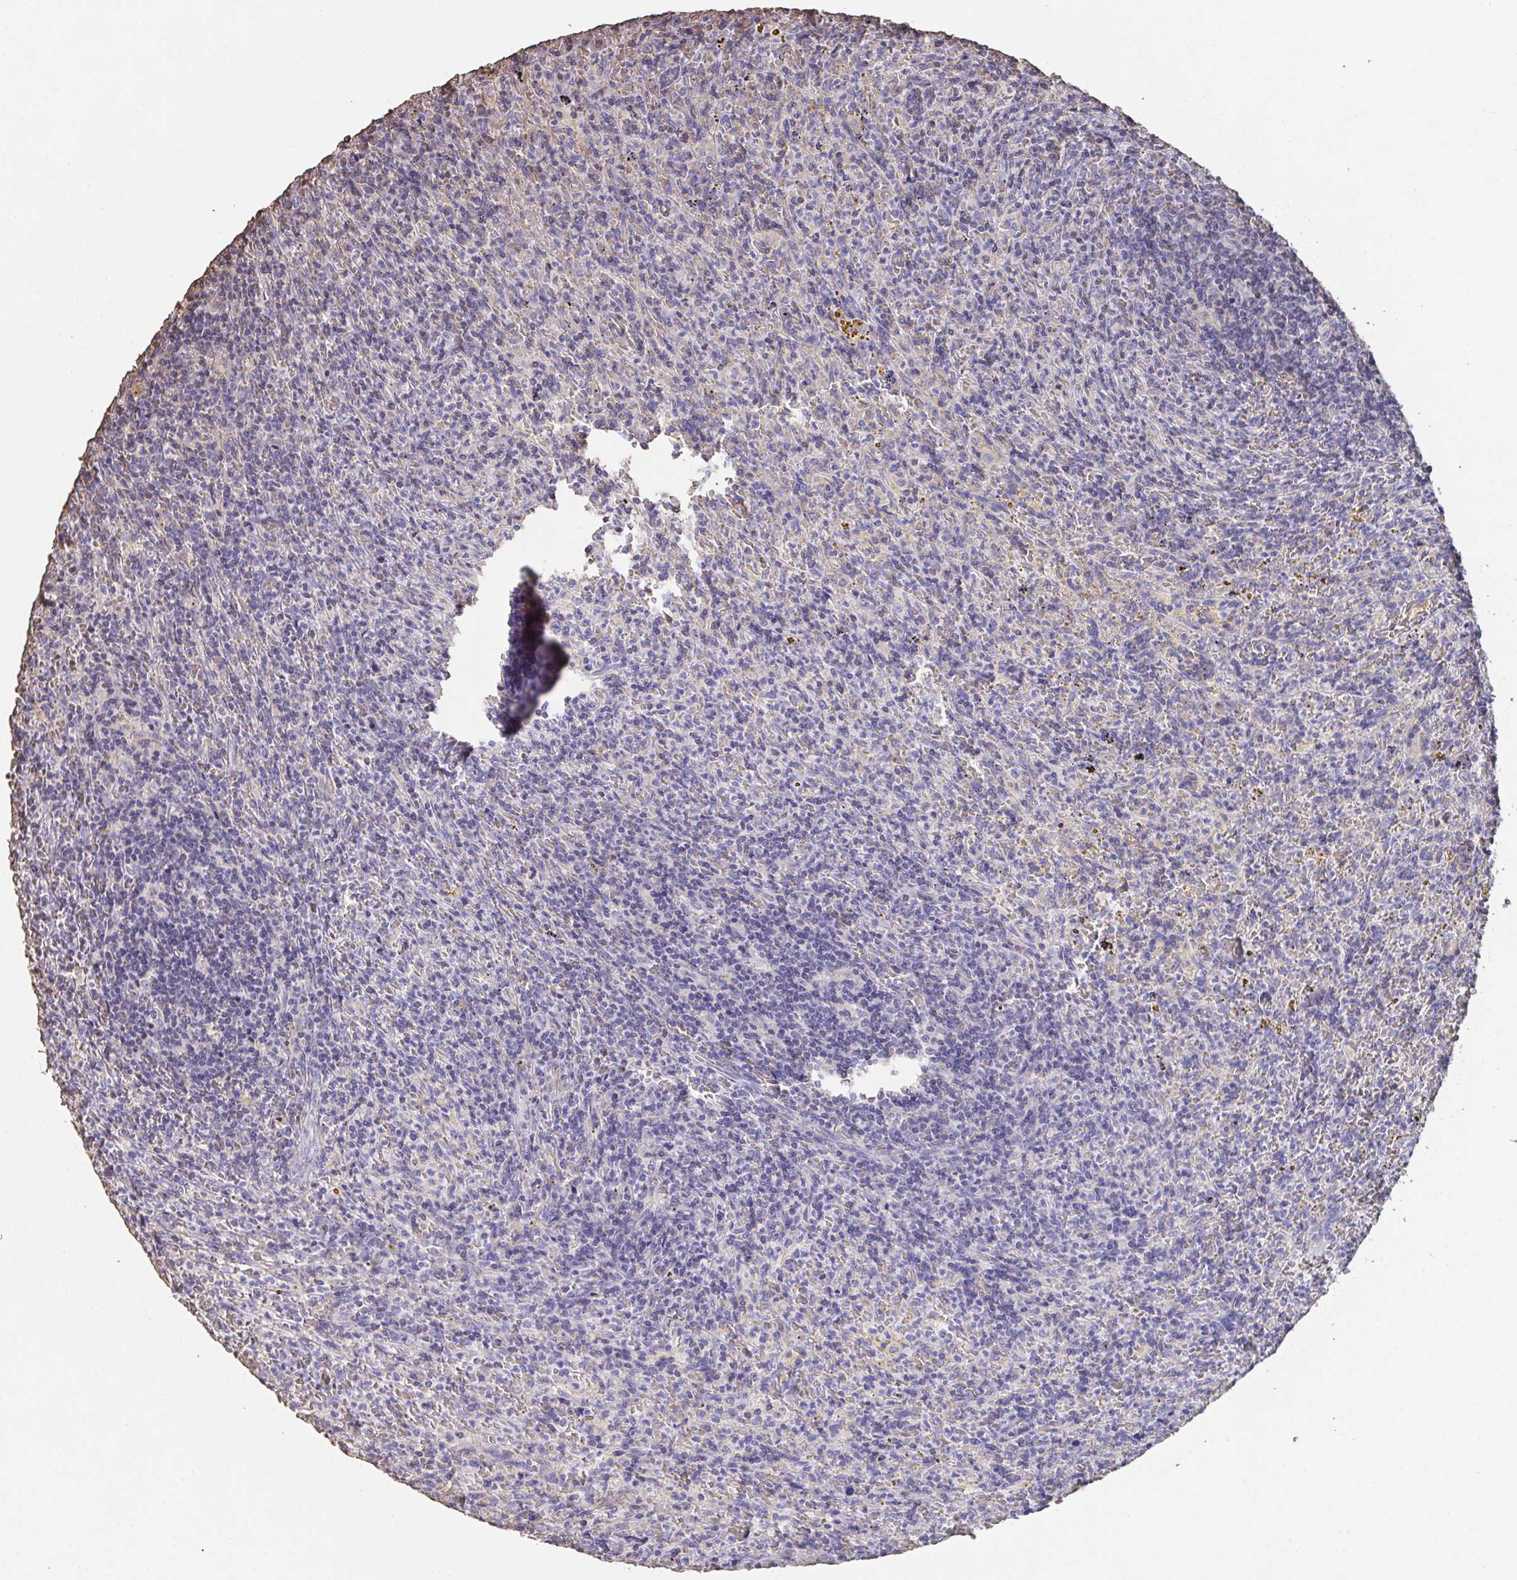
{"staining": {"intensity": "negative", "quantity": "none", "location": "none"}, "tissue": "lymphoma", "cell_type": "Tumor cells", "image_type": "cancer", "snomed": [{"axis": "morphology", "description": "Malignant lymphoma, non-Hodgkin's type, Low grade"}, {"axis": "topography", "description": "Spleen"}], "caption": "Immunohistochemistry (IHC) histopathology image of neoplastic tissue: human malignant lymphoma, non-Hodgkin's type (low-grade) stained with DAB (3,3'-diaminobenzidine) demonstrates no significant protein positivity in tumor cells.", "gene": "IL23R", "patient": {"sex": "female", "age": 70}}